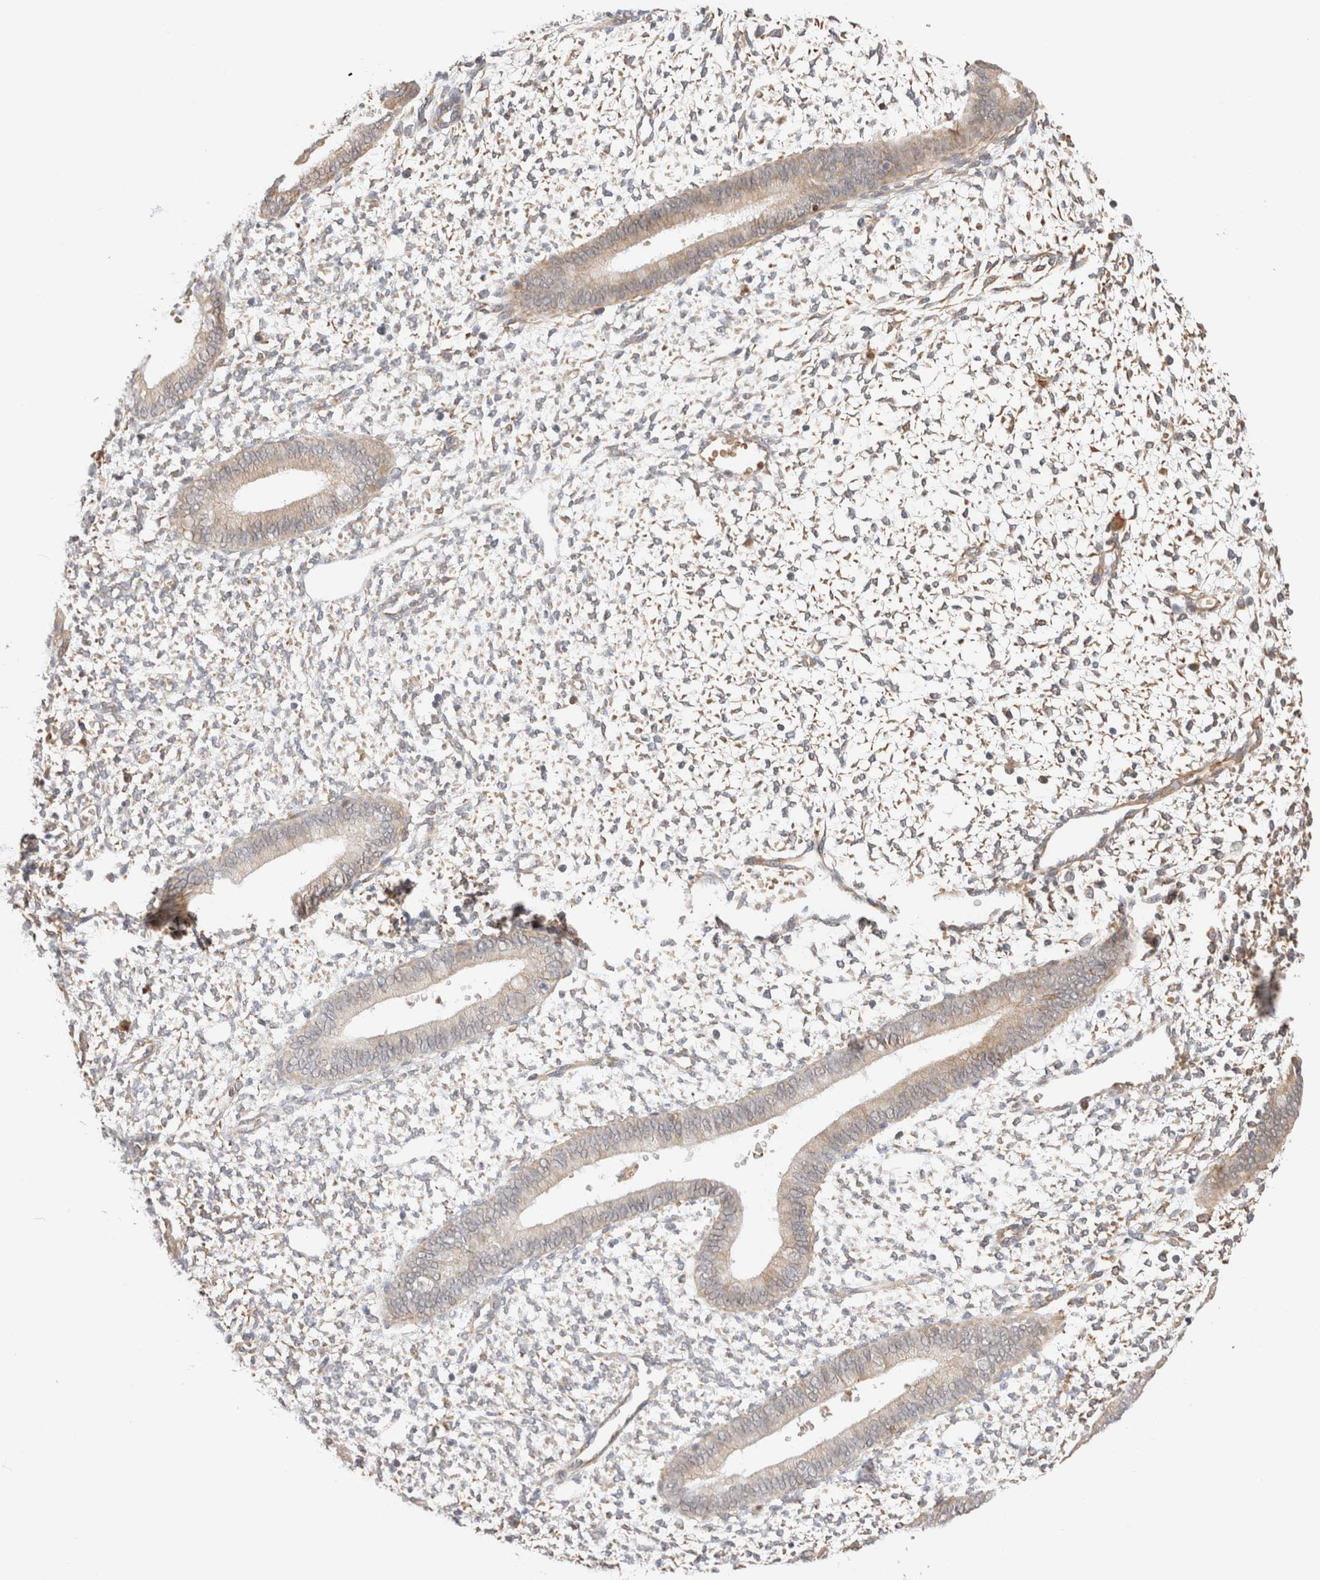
{"staining": {"intensity": "weak", "quantity": "25%-75%", "location": "cytoplasmic/membranous"}, "tissue": "endometrium", "cell_type": "Cells in endometrial stroma", "image_type": "normal", "snomed": [{"axis": "morphology", "description": "Normal tissue, NOS"}, {"axis": "topography", "description": "Endometrium"}], "caption": "About 25%-75% of cells in endometrial stroma in benign endometrium exhibit weak cytoplasmic/membranous protein staining as visualized by brown immunohistochemical staining.", "gene": "SYVN1", "patient": {"sex": "female", "age": 46}}